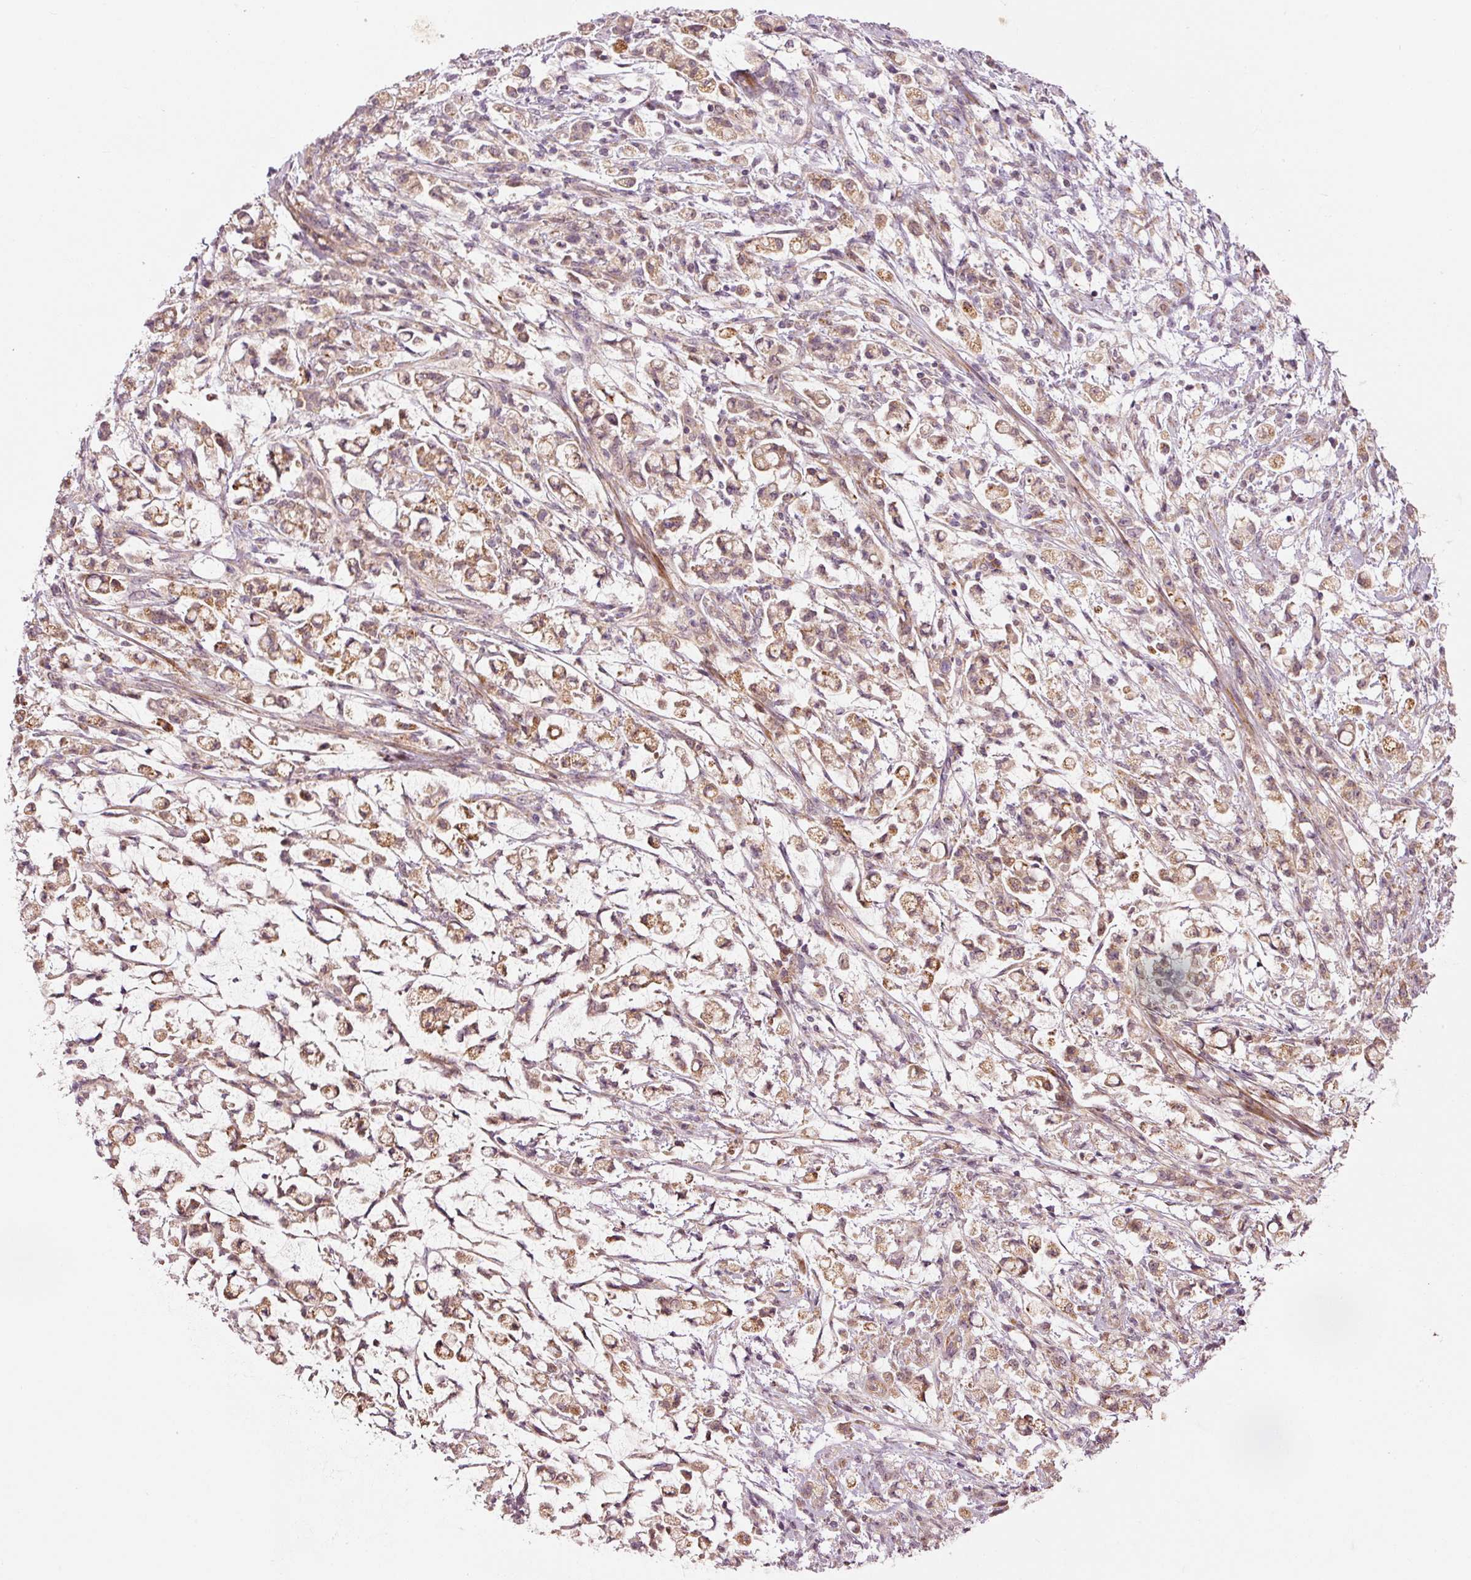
{"staining": {"intensity": "moderate", "quantity": ">75%", "location": "cytoplasmic/membranous"}, "tissue": "stomach cancer", "cell_type": "Tumor cells", "image_type": "cancer", "snomed": [{"axis": "morphology", "description": "Adenocarcinoma, NOS"}, {"axis": "topography", "description": "Stomach"}], "caption": "A brown stain shows moderate cytoplasmic/membranous staining of a protein in human adenocarcinoma (stomach) tumor cells.", "gene": "ARHGAP22", "patient": {"sex": "female", "age": 60}}